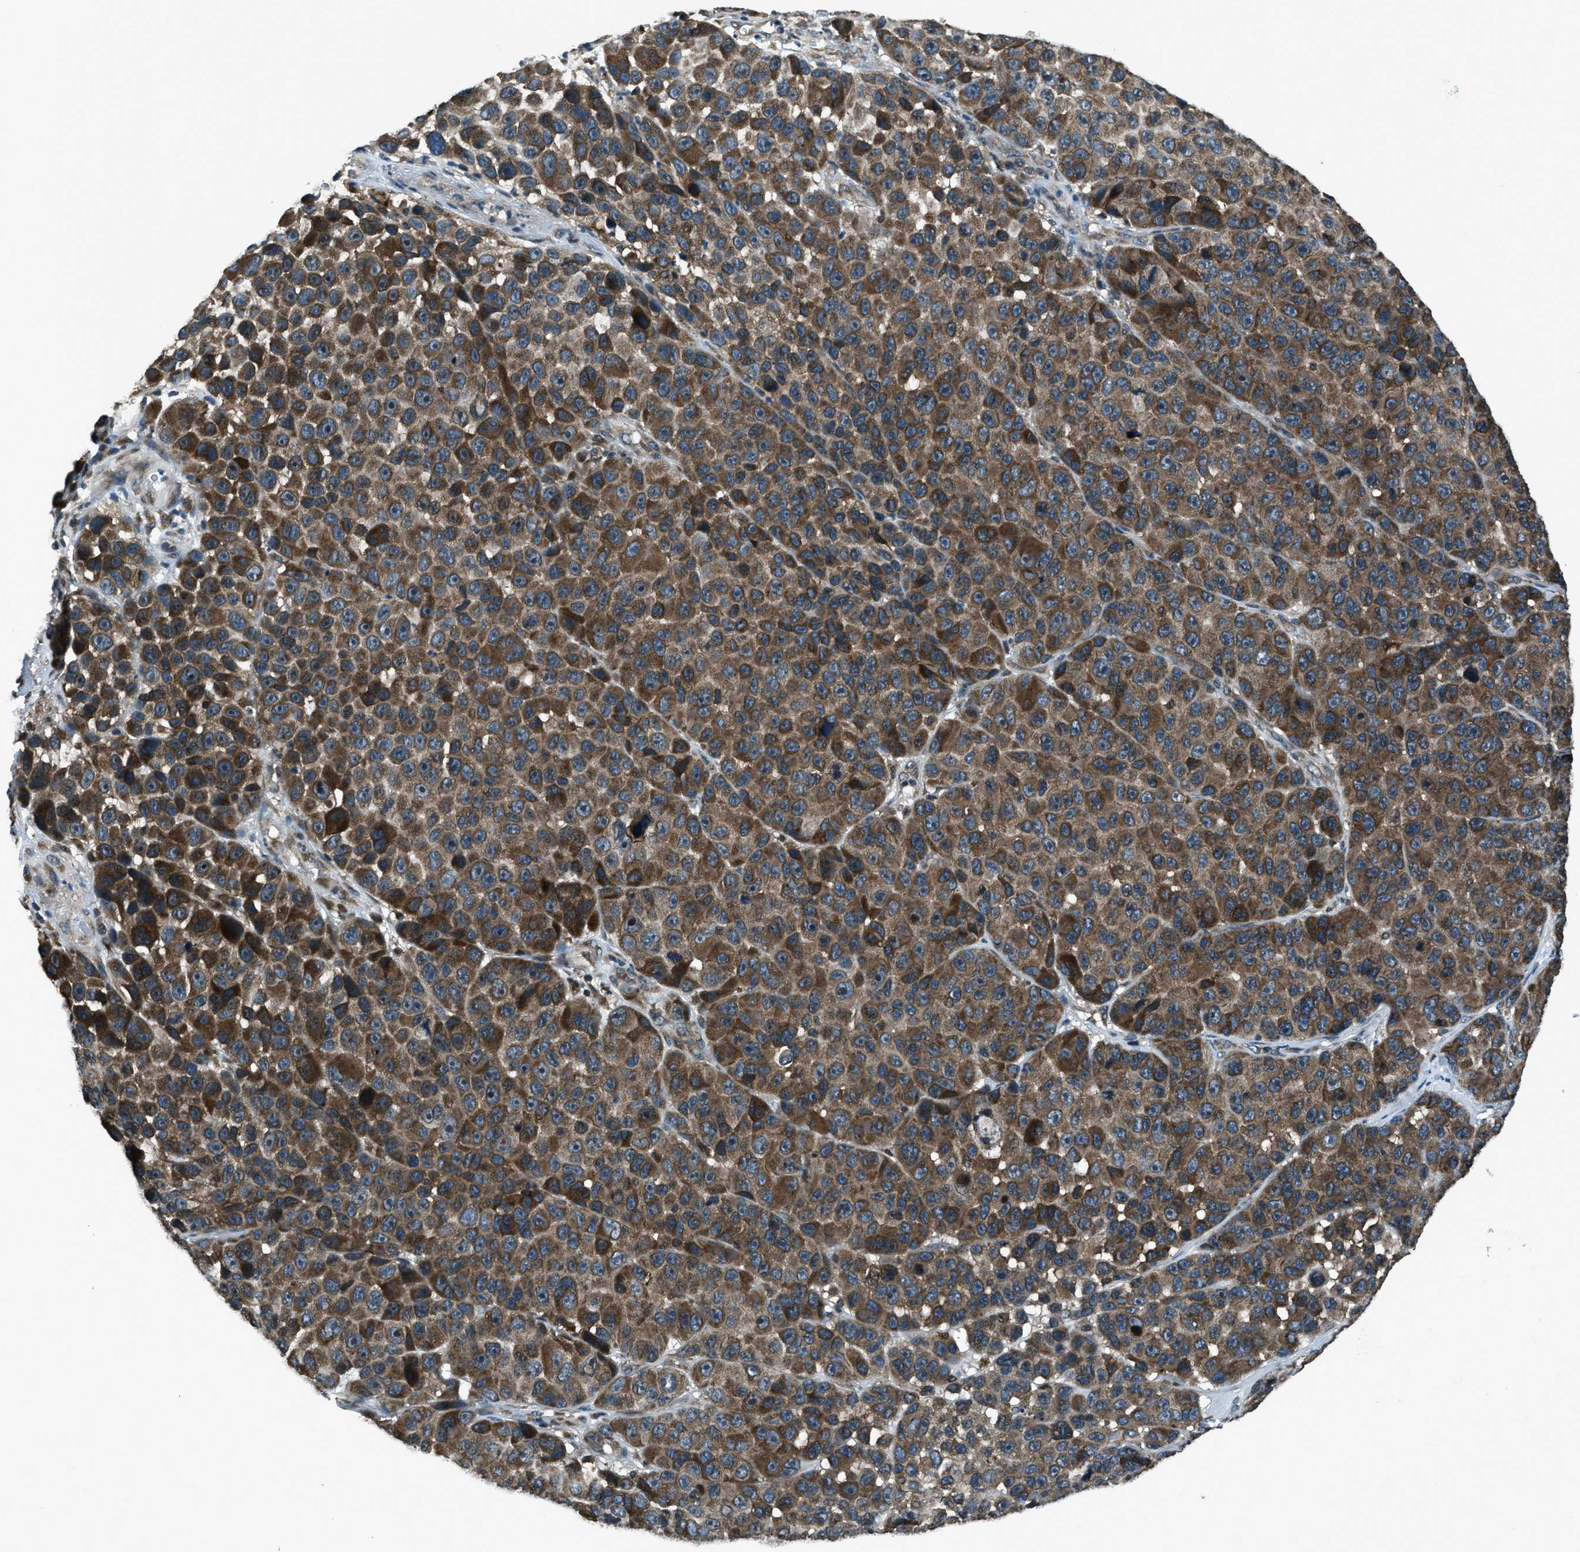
{"staining": {"intensity": "moderate", "quantity": ">75%", "location": "cytoplasmic/membranous"}, "tissue": "melanoma", "cell_type": "Tumor cells", "image_type": "cancer", "snomed": [{"axis": "morphology", "description": "Malignant melanoma, NOS"}, {"axis": "topography", "description": "Skin"}], "caption": "Moderate cytoplasmic/membranous expression is appreciated in about >75% of tumor cells in malignant melanoma.", "gene": "TRIM4", "patient": {"sex": "male", "age": 53}}